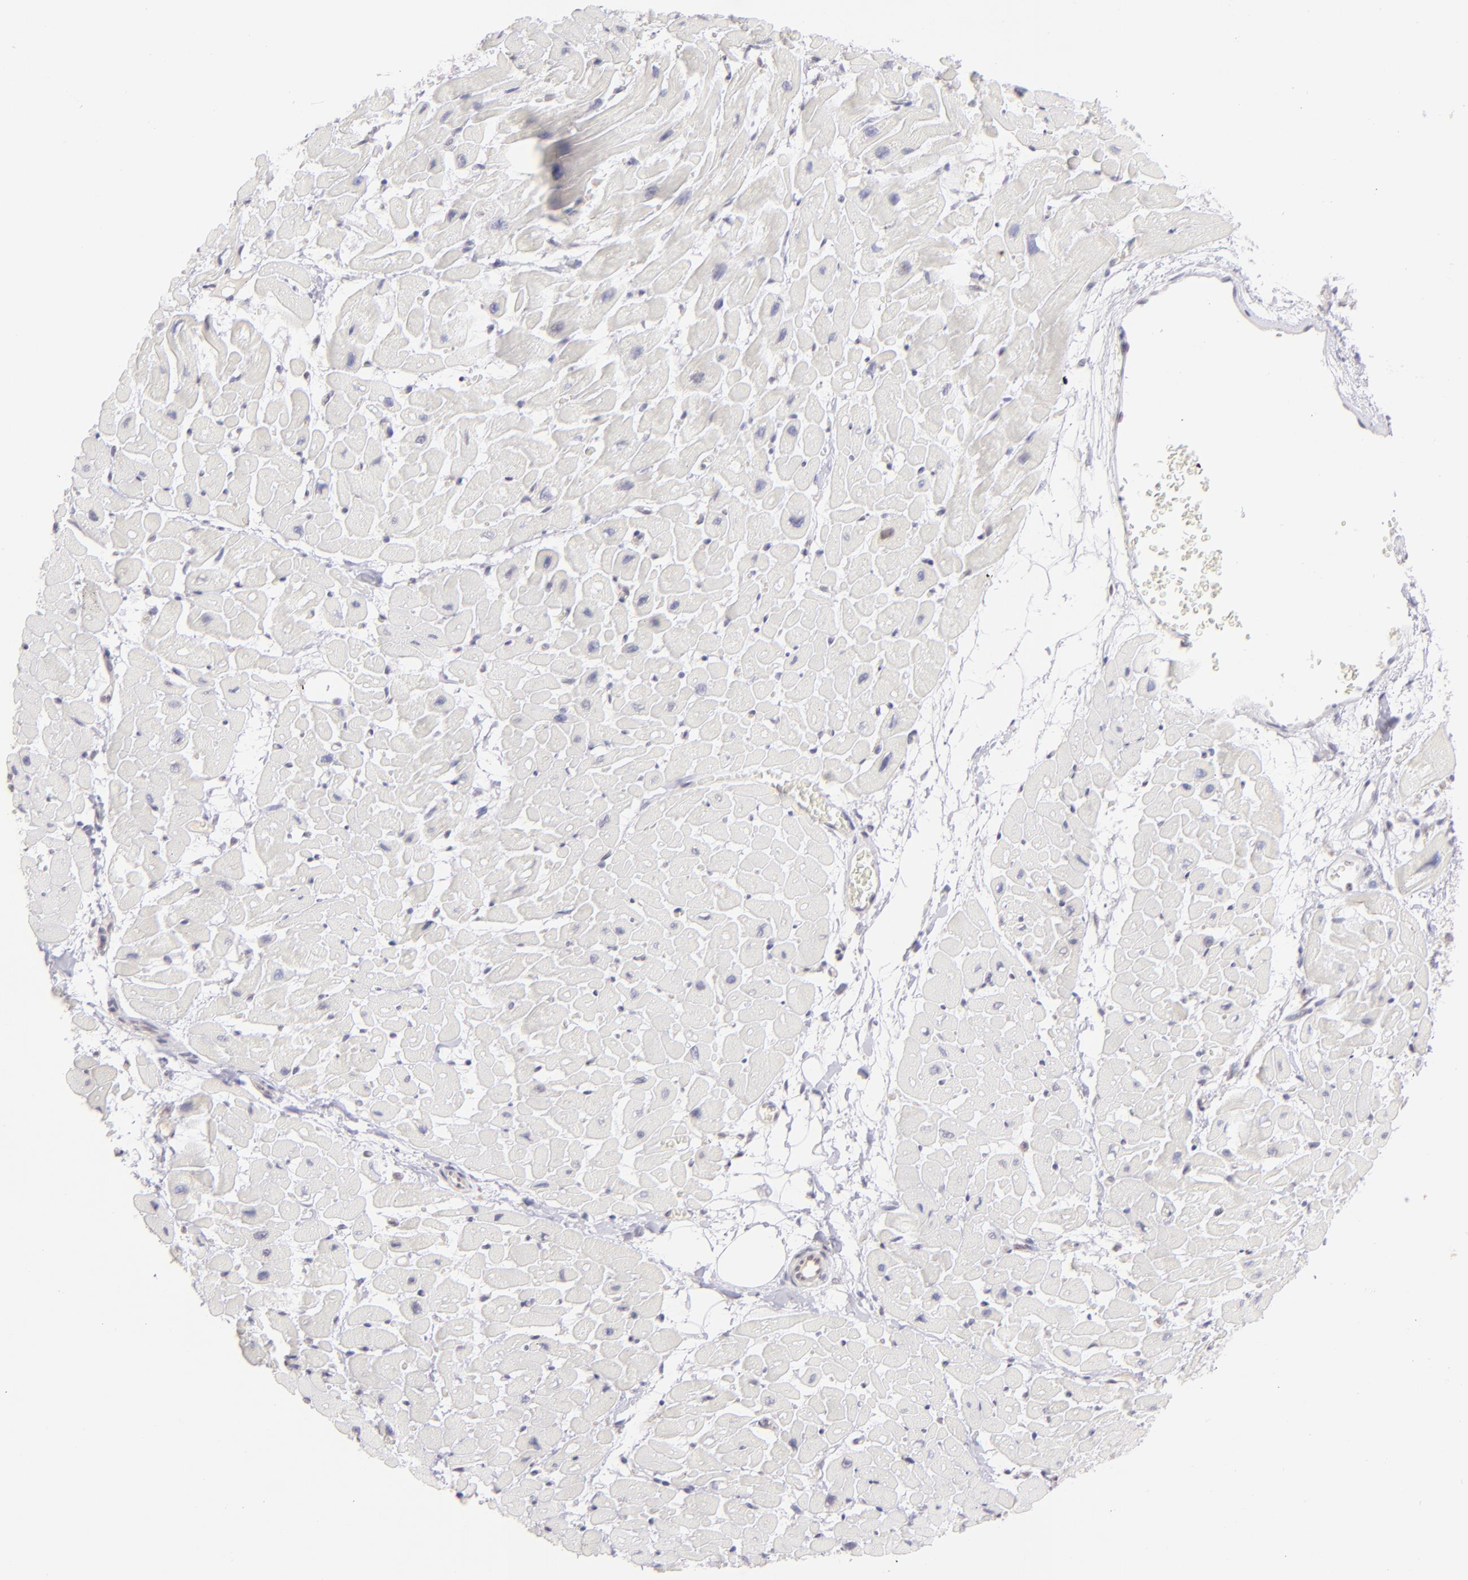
{"staining": {"intensity": "negative", "quantity": "none", "location": "none"}, "tissue": "heart muscle", "cell_type": "Cardiomyocytes", "image_type": "normal", "snomed": [{"axis": "morphology", "description": "Normal tissue, NOS"}, {"axis": "topography", "description": "Heart"}], "caption": "DAB (3,3'-diaminobenzidine) immunohistochemical staining of benign heart muscle shows no significant positivity in cardiomyocytes.", "gene": "MAGEA1", "patient": {"sex": "male", "age": 45}}